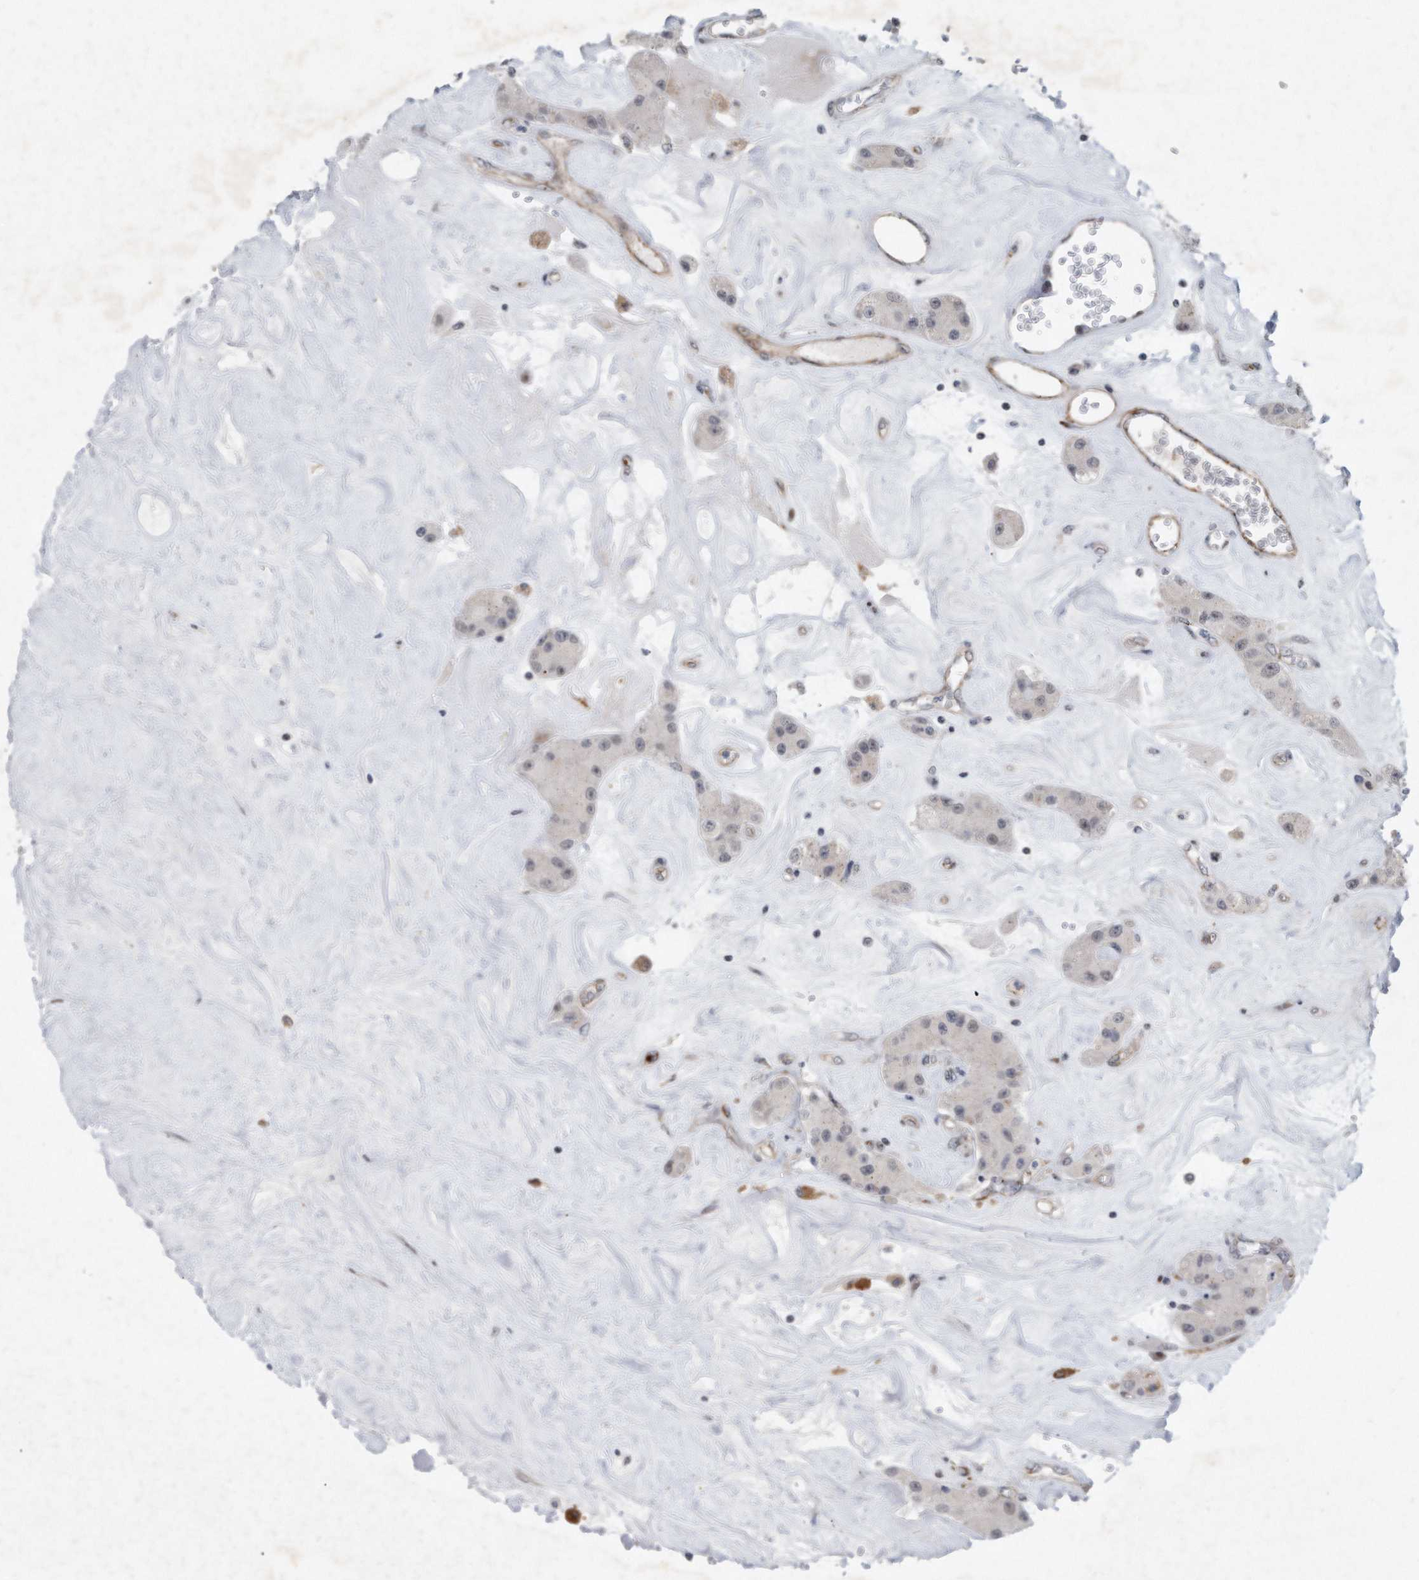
{"staining": {"intensity": "negative", "quantity": "none", "location": "none"}, "tissue": "carcinoid", "cell_type": "Tumor cells", "image_type": "cancer", "snomed": [{"axis": "morphology", "description": "Carcinoid, malignant, NOS"}, {"axis": "topography", "description": "Pancreas"}], "caption": "High power microscopy histopathology image of an immunohistochemistry photomicrograph of carcinoid (malignant), revealing no significant expression in tumor cells.", "gene": "PGBD2", "patient": {"sex": "male", "age": 41}}